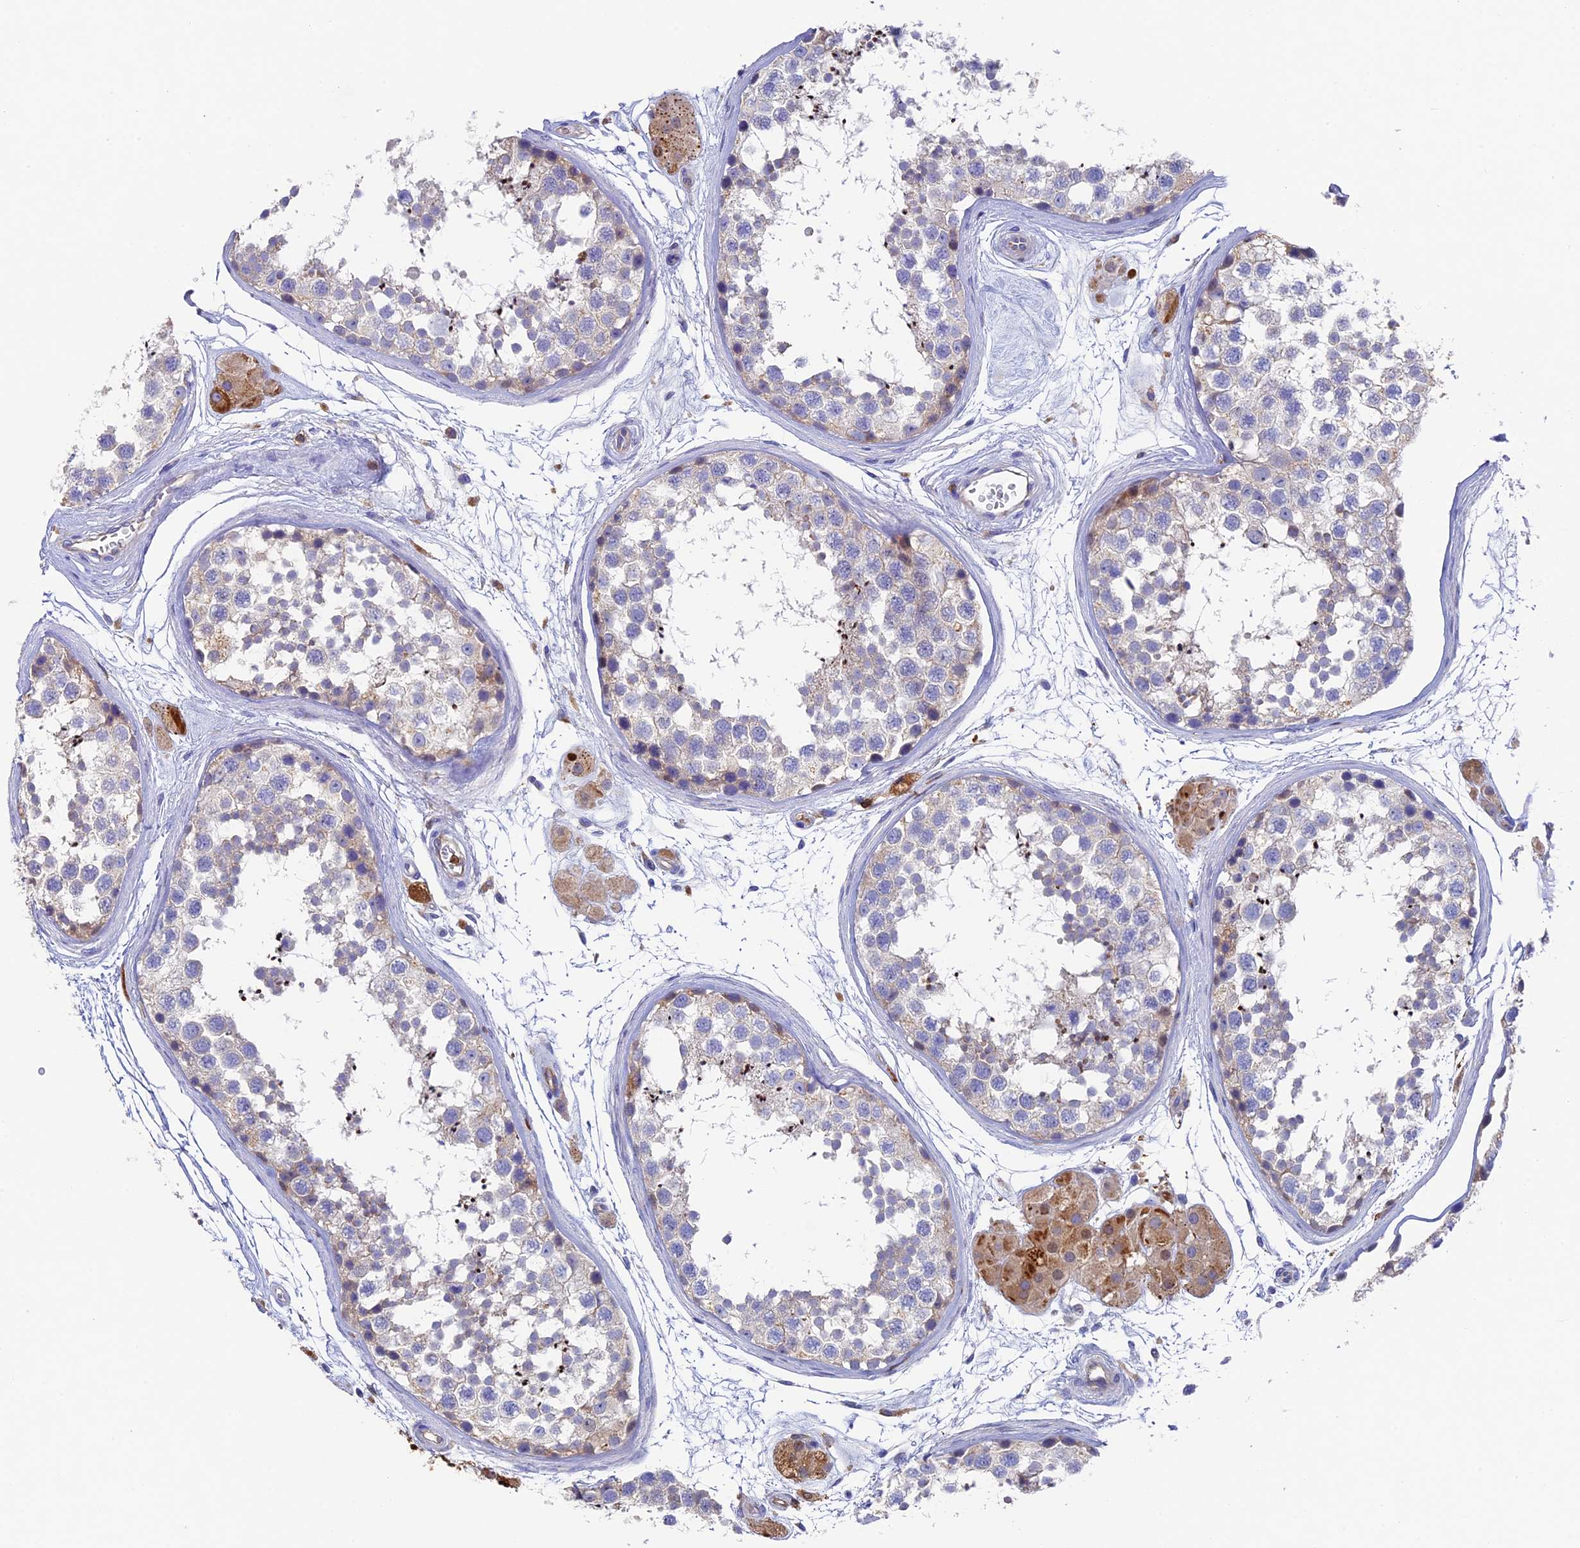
{"staining": {"intensity": "weak", "quantity": "<25%", "location": "cytoplasmic/membranous"}, "tissue": "testis", "cell_type": "Cells in seminiferous ducts", "image_type": "normal", "snomed": [{"axis": "morphology", "description": "Normal tissue, NOS"}, {"axis": "topography", "description": "Testis"}], "caption": "IHC photomicrograph of normal human testis stained for a protein (brown), which demonstrates no expression in cells in seminiferous ducts.", "gene": "ADAT1", "patient": {"sex": "male", "age": 56}}